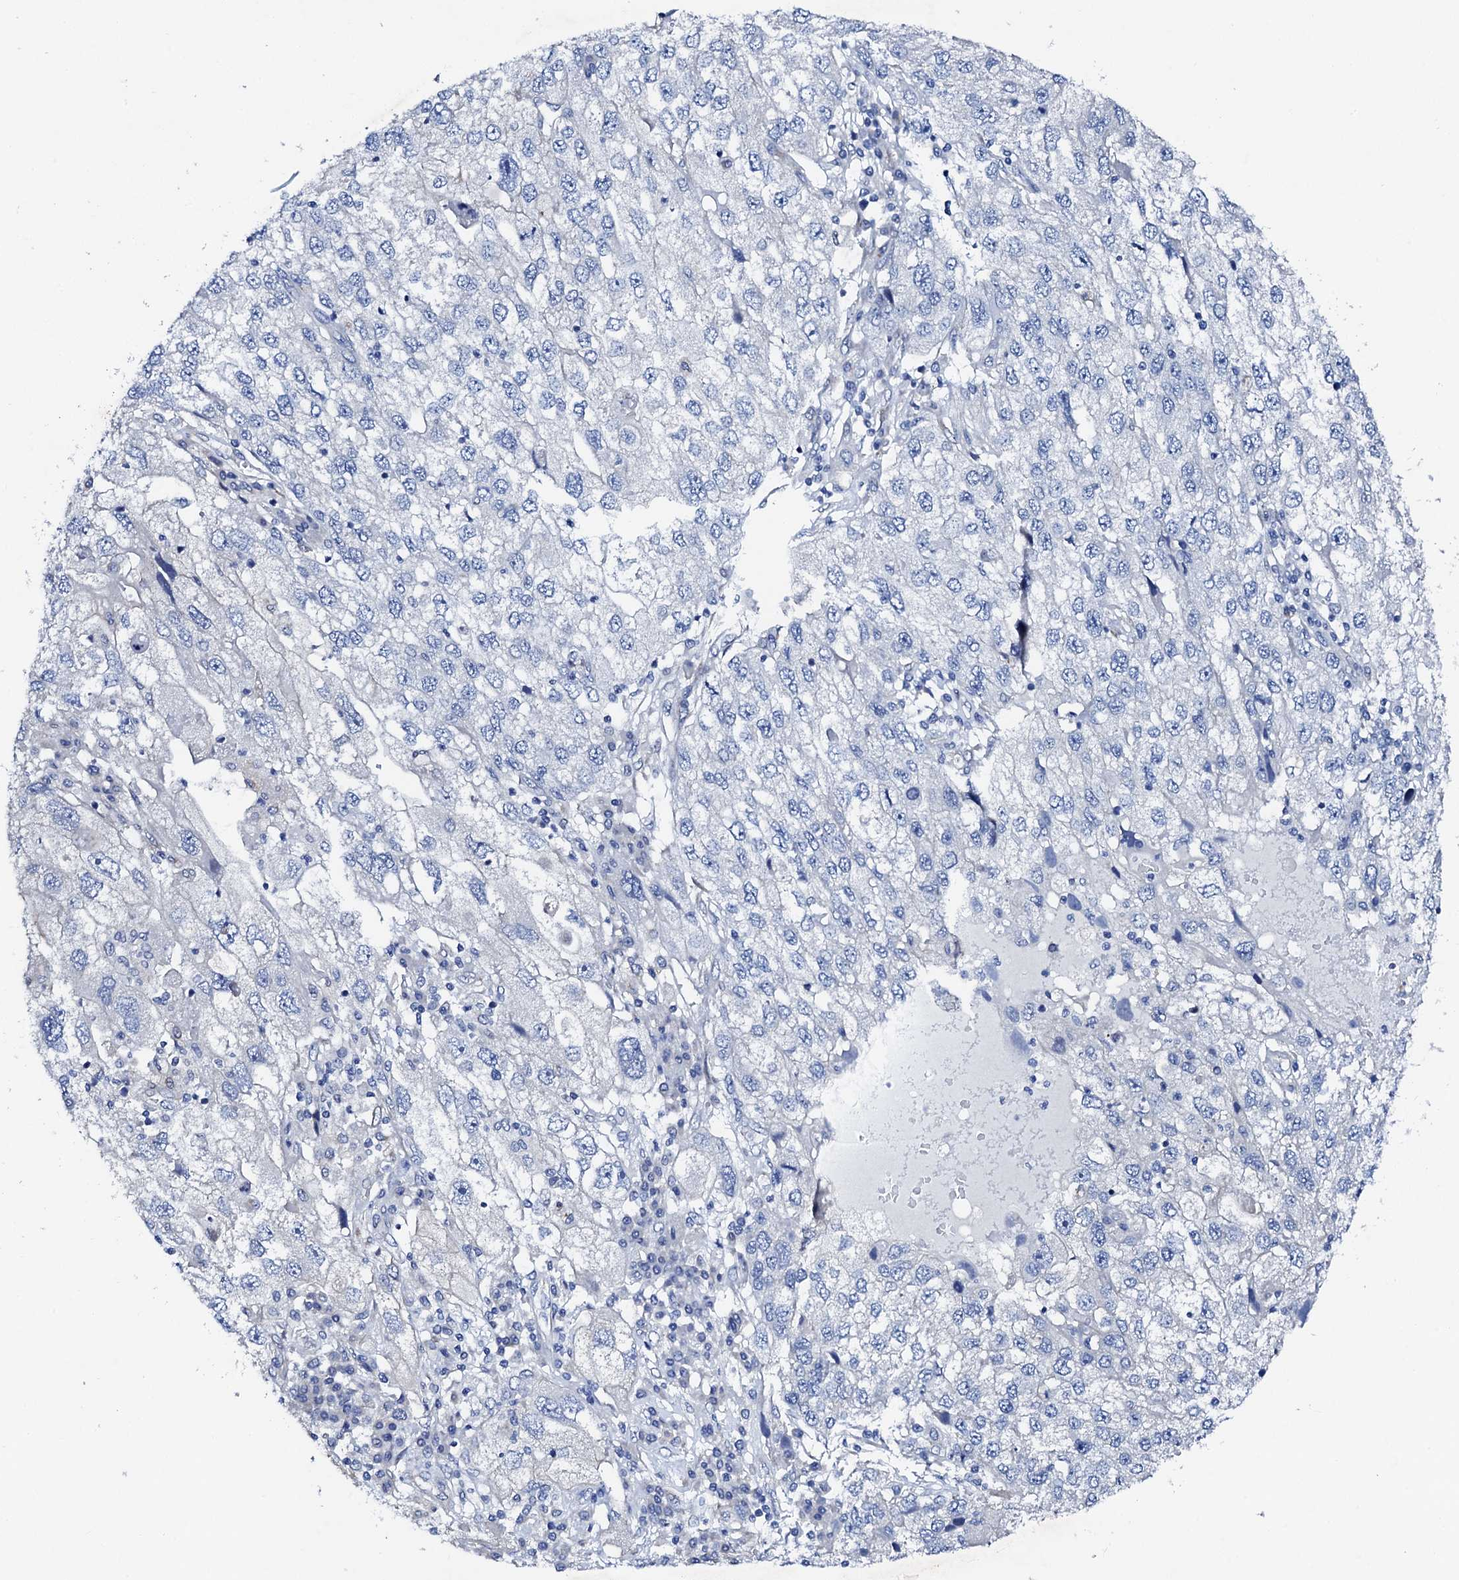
{"staining": {"intensity": "negative", "quantity": "none", "location": "none"}, "tissue": "endometrial cancer", "cell_type": "Tumor cells", "image_type": "cancer", "snomed": [{"axis": "morphology", "description": "Adenocarcinoma, NOS"}, {"axis": "topography", "description": "Endometrium"}], "caption": "This photomicrograph is of endometrial cancer stained with immunohistochemistry to label a protein in brown with the nuclei are counter-stained blue. There is no expression in tumor cells.", "gene": "TRDN", "patient": {"sex": "female", "age": 49}}